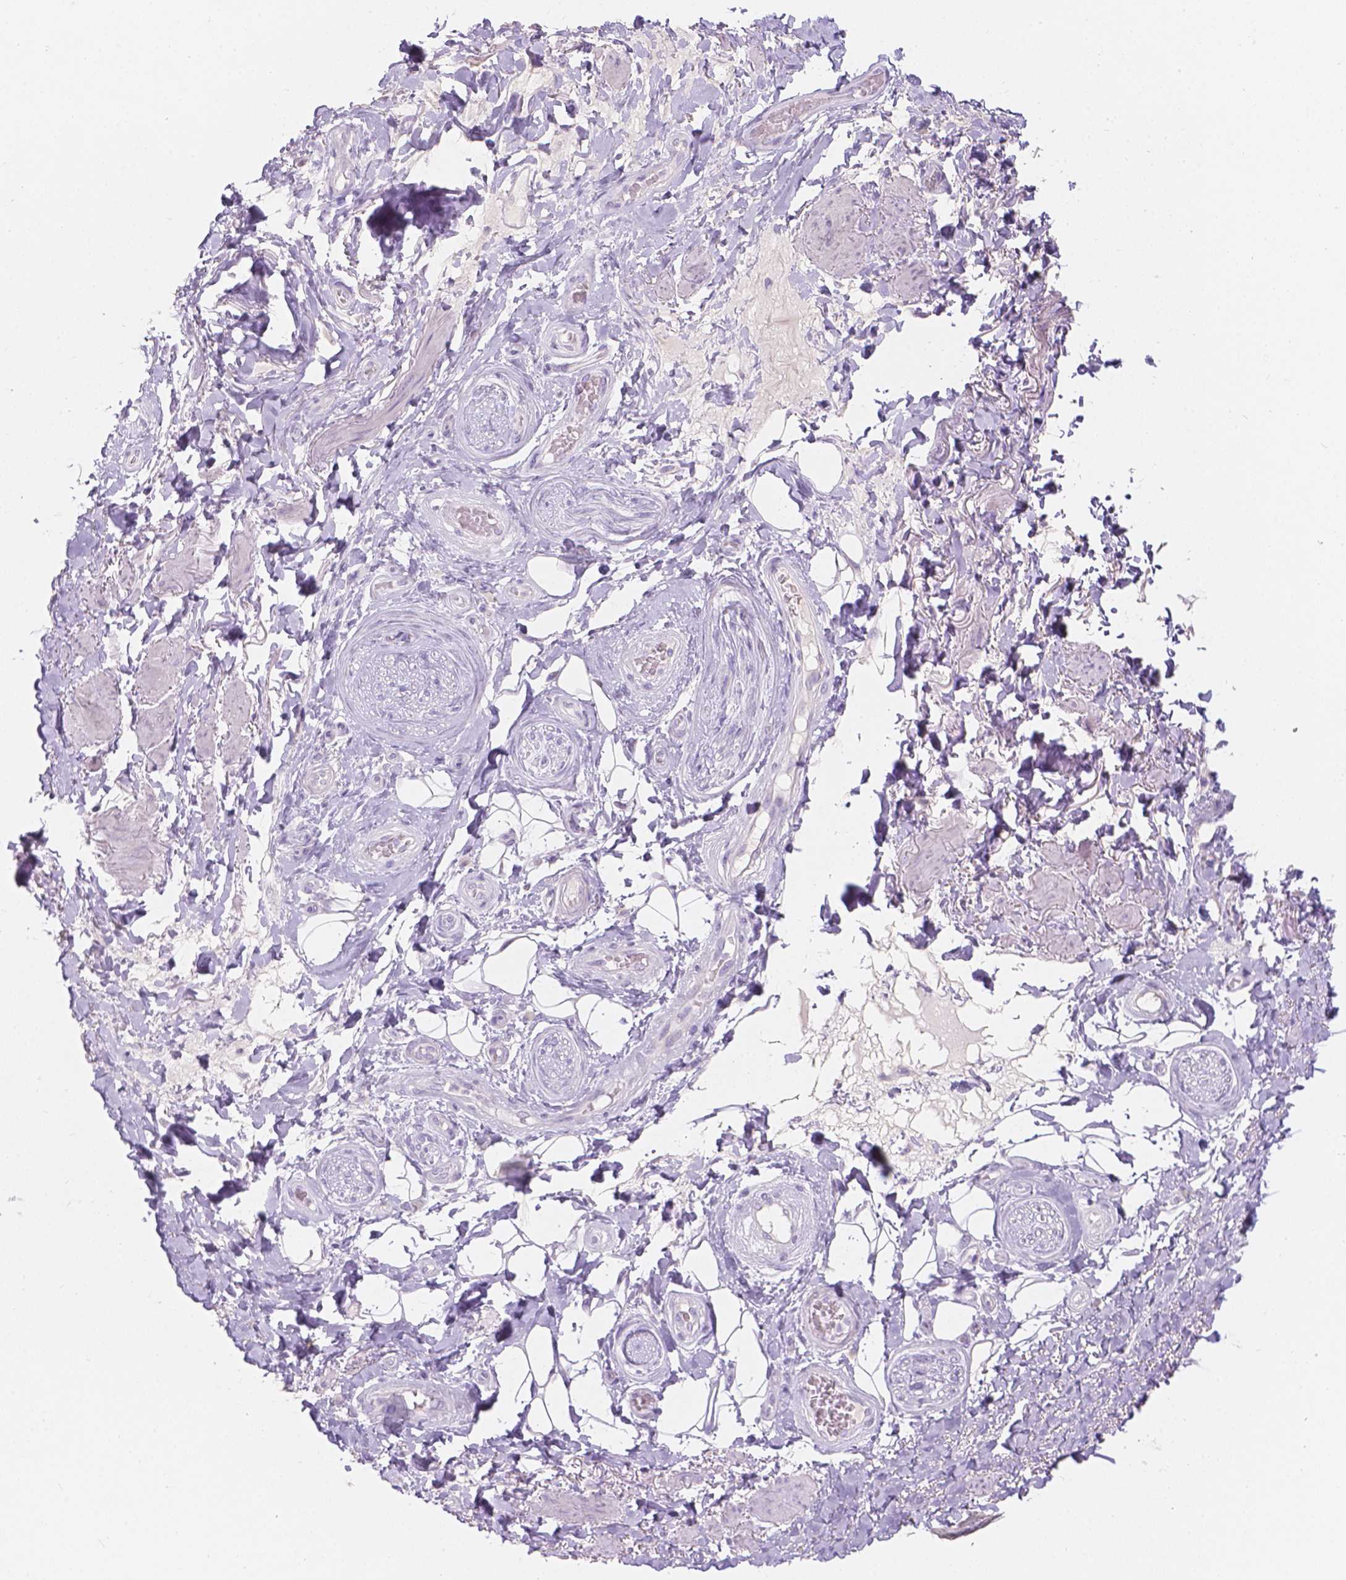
{"staining": {"intensity": "negative", "quantity": "none", "location": "none"}, "tissue": "adipose tissue", "cell_type": "Adipocytes", "image_type": "normal", "snomed": [{"axis": "morphology", "description": "Normal tissue, NOS"}, {"axis": "topography", "description": "Anal"}, {"axis": "topography", "description": "Peripheral nerve tissue"}], "caption": "Adipose tissue was stained to show a protein in brown. There is no significant staining in adipocytes. Brightfield microscopy of IHC stained with DAB (brown) and hematoxylin (blue), captured at high magnification.", "gene": "HTN3", "patient": {"sex": "male", "age": 53}}